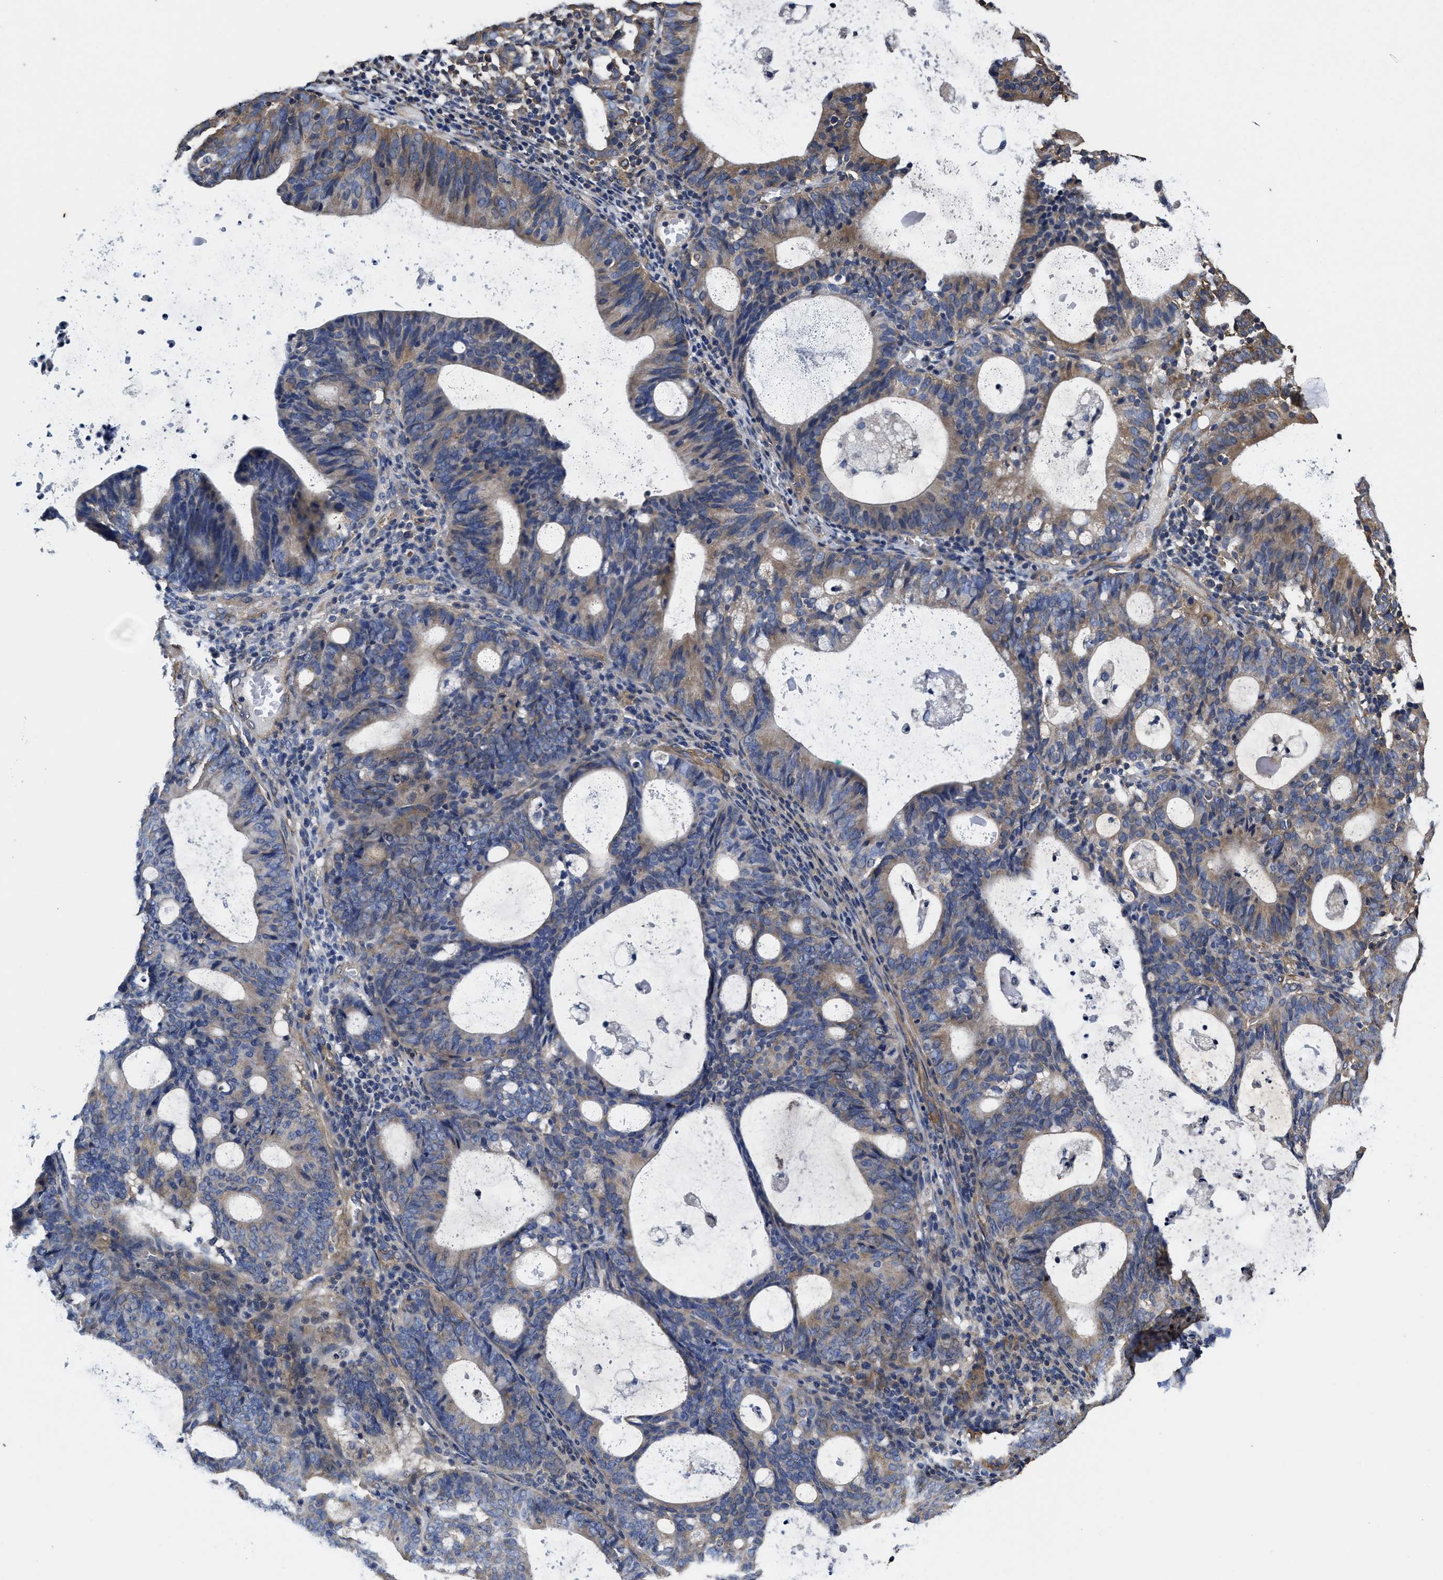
{"staining": {"intensity": "weak", "quantity": "25%-75%", "location": "cytoplasmic/membranous"}, "tissue": "endometrial cancer", "cell_type": "Tumor cells", "image_type": "cancer", "snomed": [{"axis": "morphology", "description": "Adenocarcinoma, NOS"}, {"axis": "topography", "description": "Uterus"}], "caption": "This photomicrograph reveals immunohistochemistry (IHC) staining of adenocarcinoma (endometrial), with low weak cytoplasmic/membranous positivity in approximately 25%-75% of tumor cells.", "gene": "SFXN4", "patient": {"sex": "female", "age": 83}}